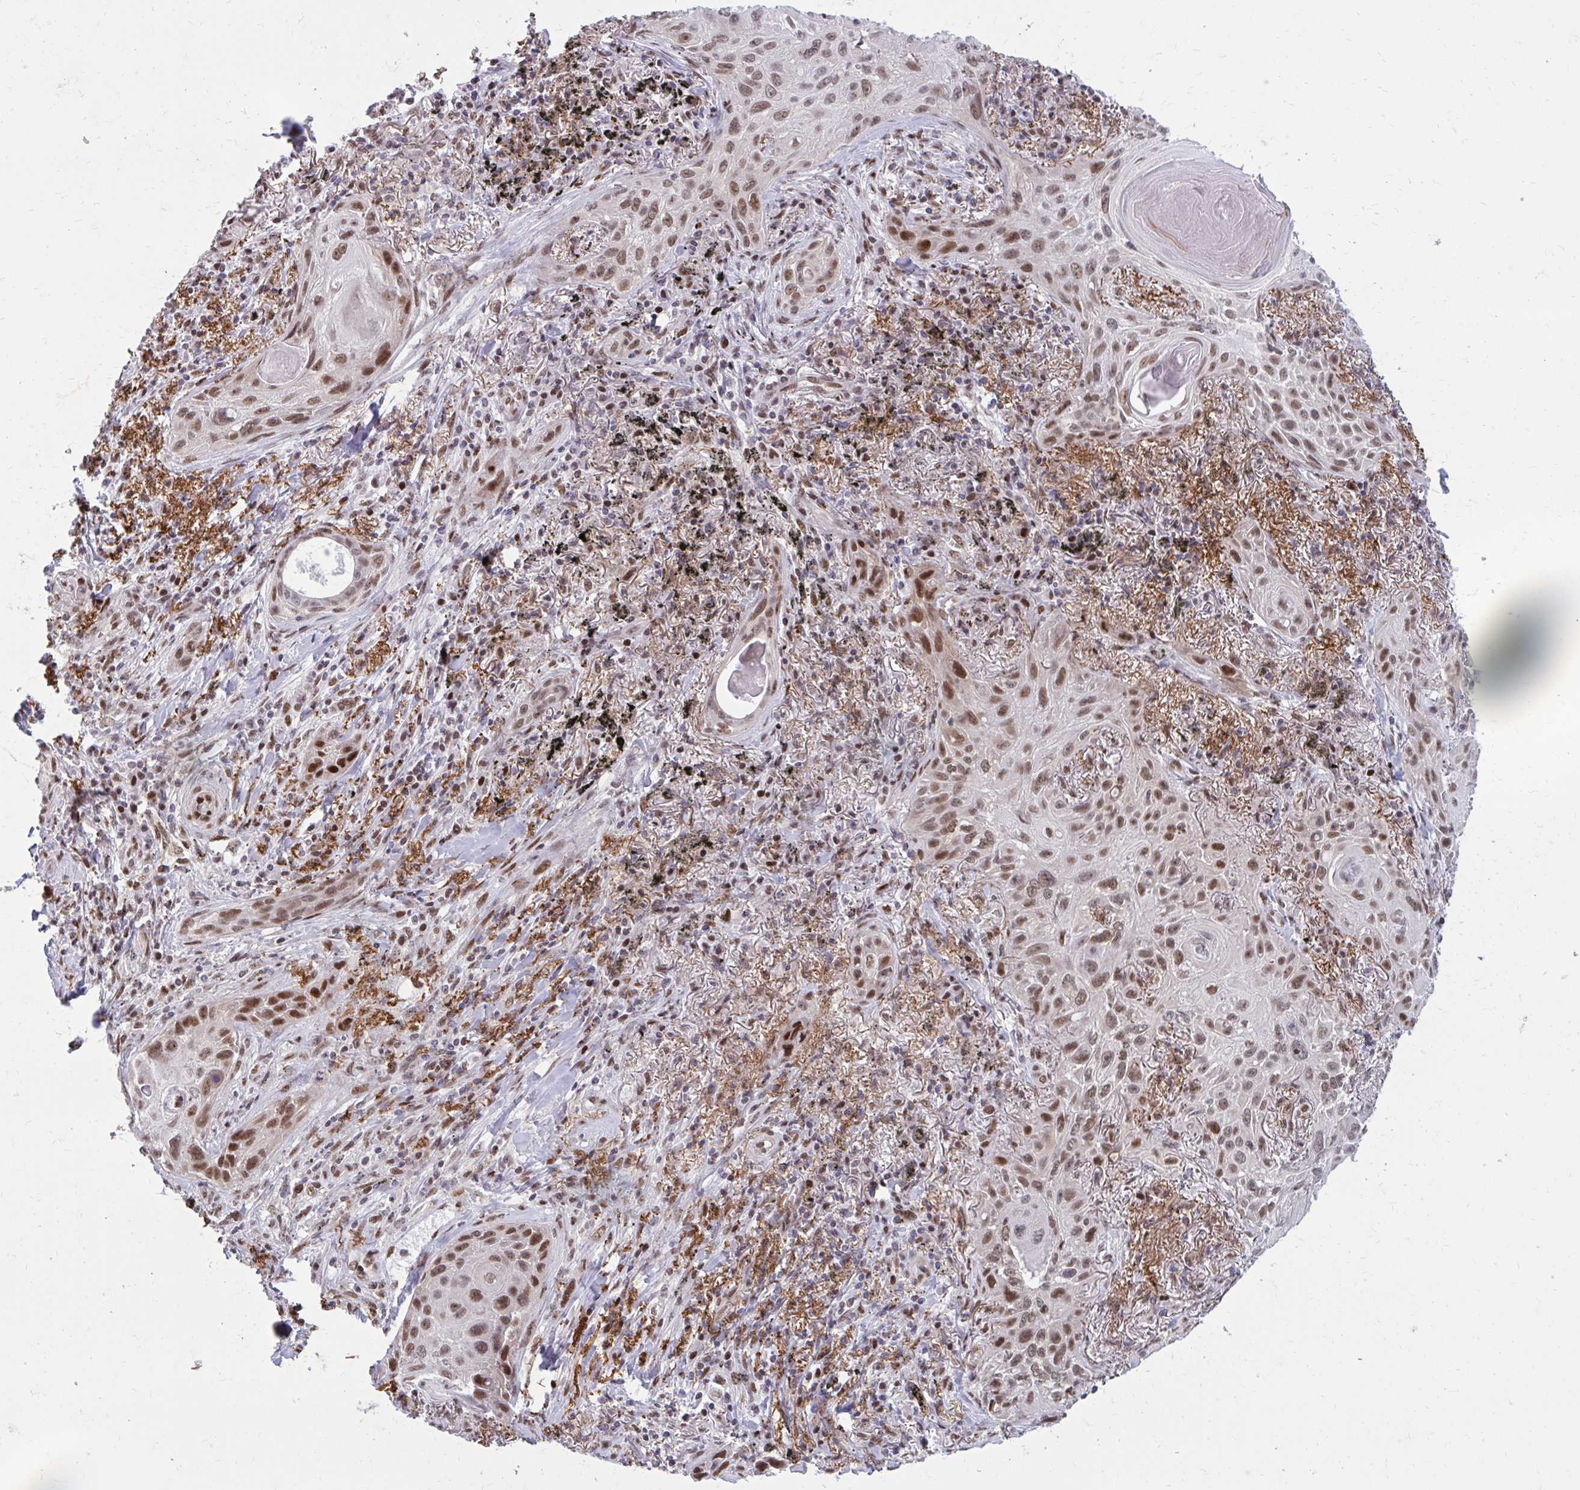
{"staining": {"intensity": "strong", "quantity": ">75%", "location": "nuclear"}, "tissue": "lung cancer", "cell_type": "Tumor cells", "image_type": "cancer", "snomed": [{"axis": "morphology", "description": "Squamous cell carcinoma, NOS"}, {"axis": "topography", "description": "Lung"}], "caption": "Brown immunohistochemical staining in human lung squamous cell carcinoma exhibits strong nuclear positivity in about >75% of tumor cells.", "gene": "PSME4", "patient": {"sex": "male", "age": 79}}